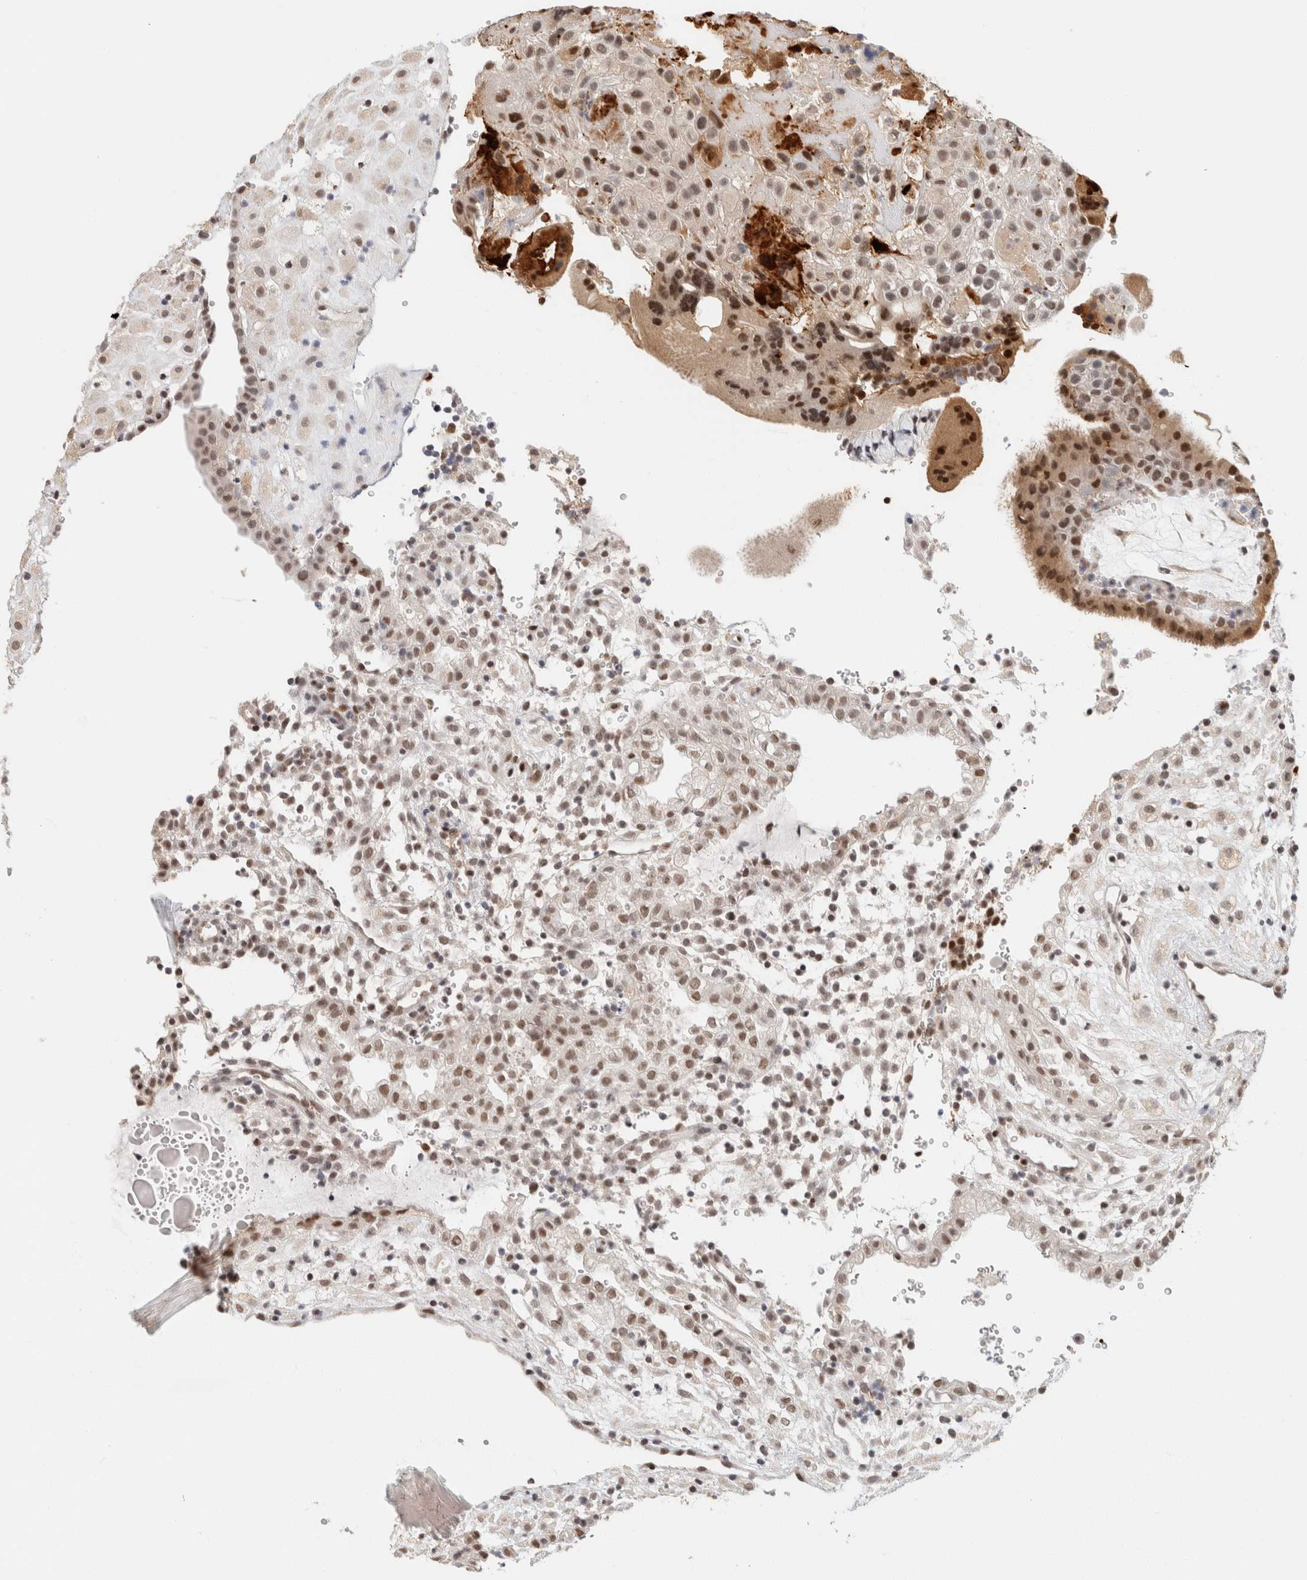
{"staining": {"intensity": "moderate", "quantity": "25%-75%", "location": "nuclear"}, "tissue": "placenta", "cell_type": "Decidual cells", "image_type": "normal", "snomed": [{"axis": "morphology", "description": "Normal tissue, NOS"}, {"axis": "topography", "description": "Placenta"}], "caption": "Placenta stained for a protein demonstrates moderate nuclear positivity in decidual cells. (DAB (3,3'-diaminobenzidine) IHC with brightfield microscopy, high magnification).", "gene": "ZNF768", "patient": {"sex": "female", "age": 18}}